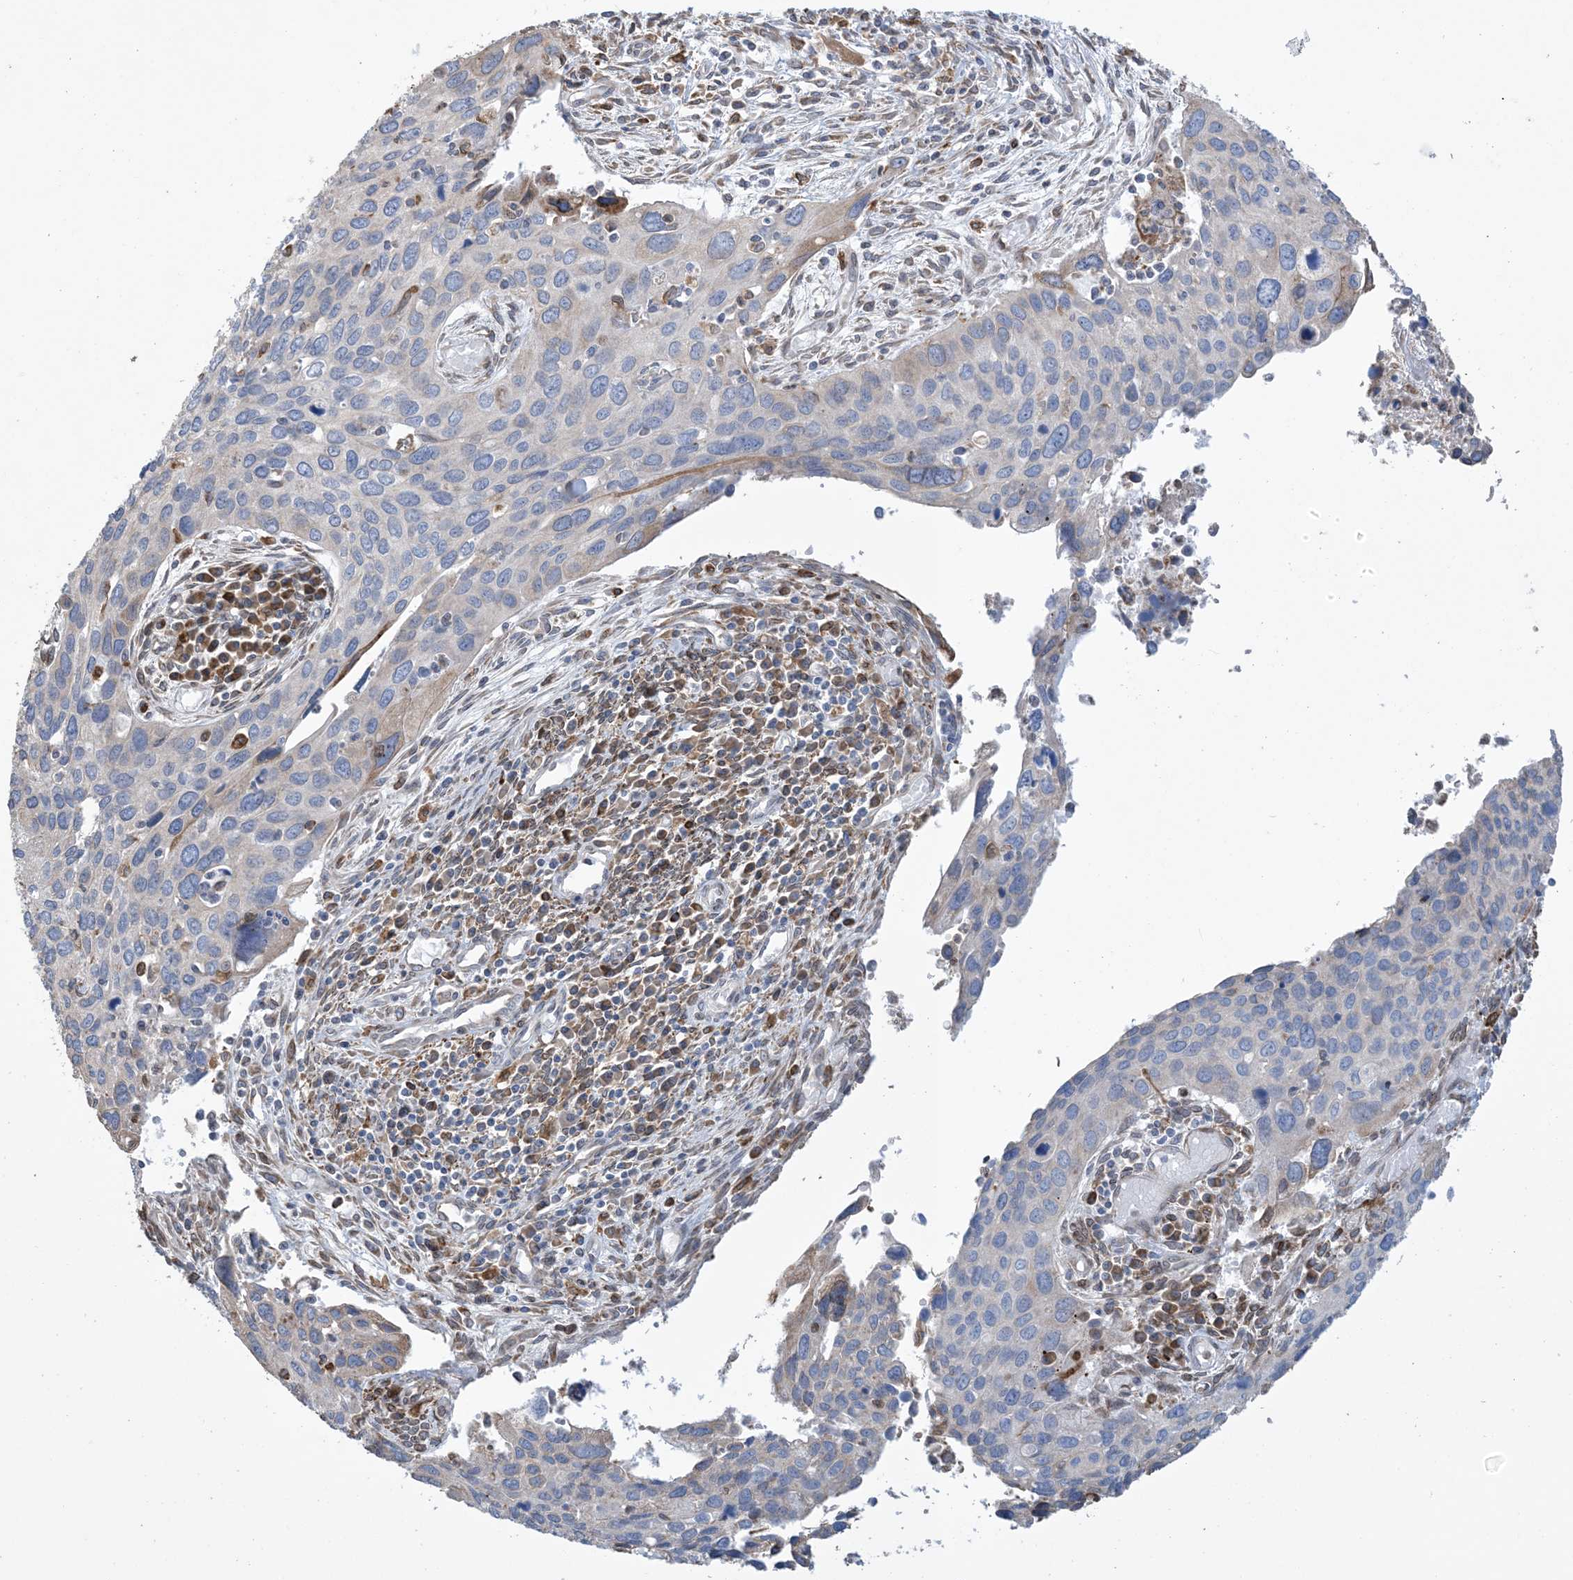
{"staining": {"intensity": "weak", "quantity": "<25%", "location": "cytoplasmic/membranous"}, "tissue": "cervical cancer", "cell_type": "Tumor cells", "image_type": "cancer", "snomed": [{"axis": "morphology", "description": "Squamous cell carcinoma, NOS"}, {"axis": "topography", "description": "Cervix"}], "caption": "An IHC image of cervical cancer is shown. There is no staining in tumor cells of cervical cancer.", "gene": "SHANK1", "patient": {"sex": "female", "age": 55}}